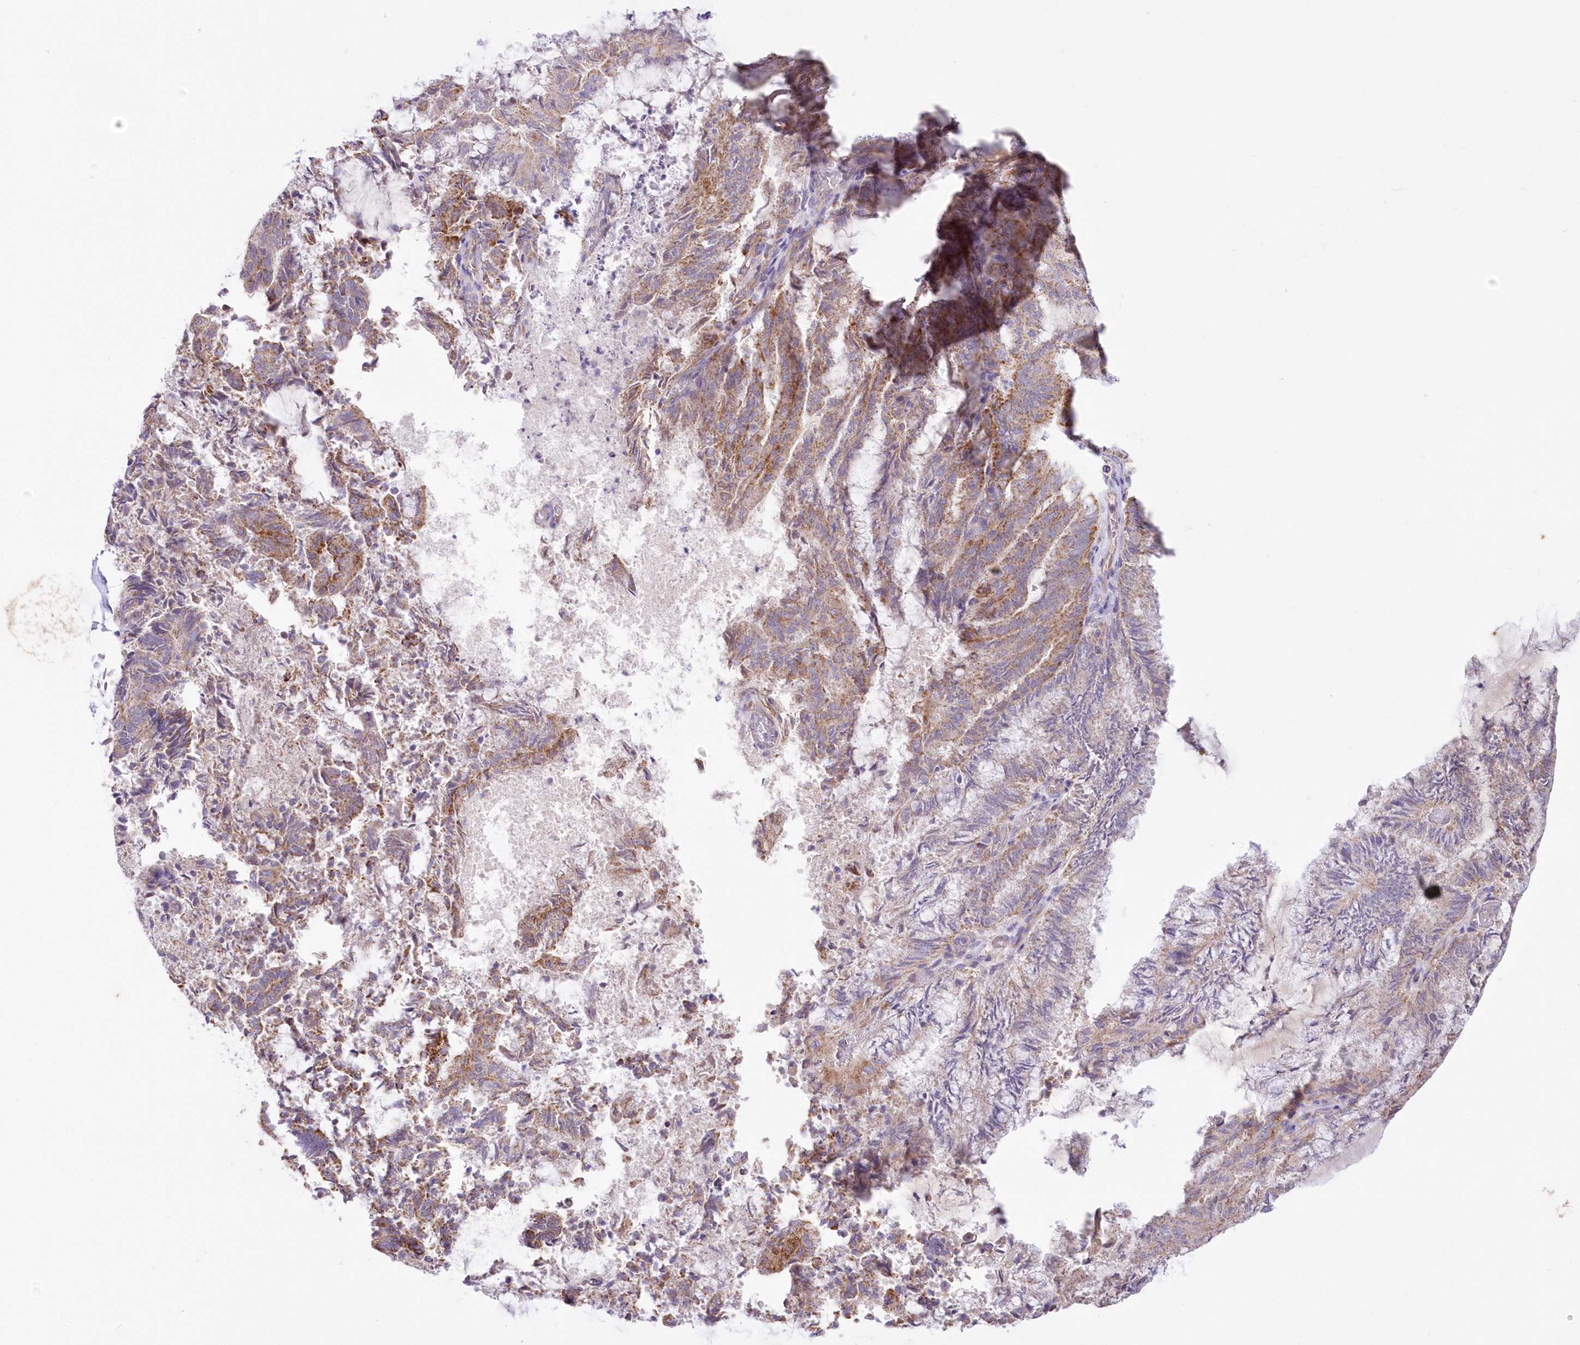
{"staining": {"intensity": "moderate", "quantity": "25%-75%", "location": "cytoplasmic/membranous"}, "tissue": "endometrial cancer", "cell_type": "Tumor cells", "image_type": "cancer", "snomed": [{"axis": "morphology", "description": "Adenocarcinoma, NOS"}, {"axis": "topography", "description": "Endometrium"}], "caption": "This photomicrograph reveals adenocarcinoma (endometrial) stained with immunohistochemistry to label a protein in brown. The cytoplasmic/membranous of tumor cells show moderate positivity for the protein. Nuclei are counter-stained blue.", "gene": "ITSN2", "patient": {"sex": "female", "age": 80}}